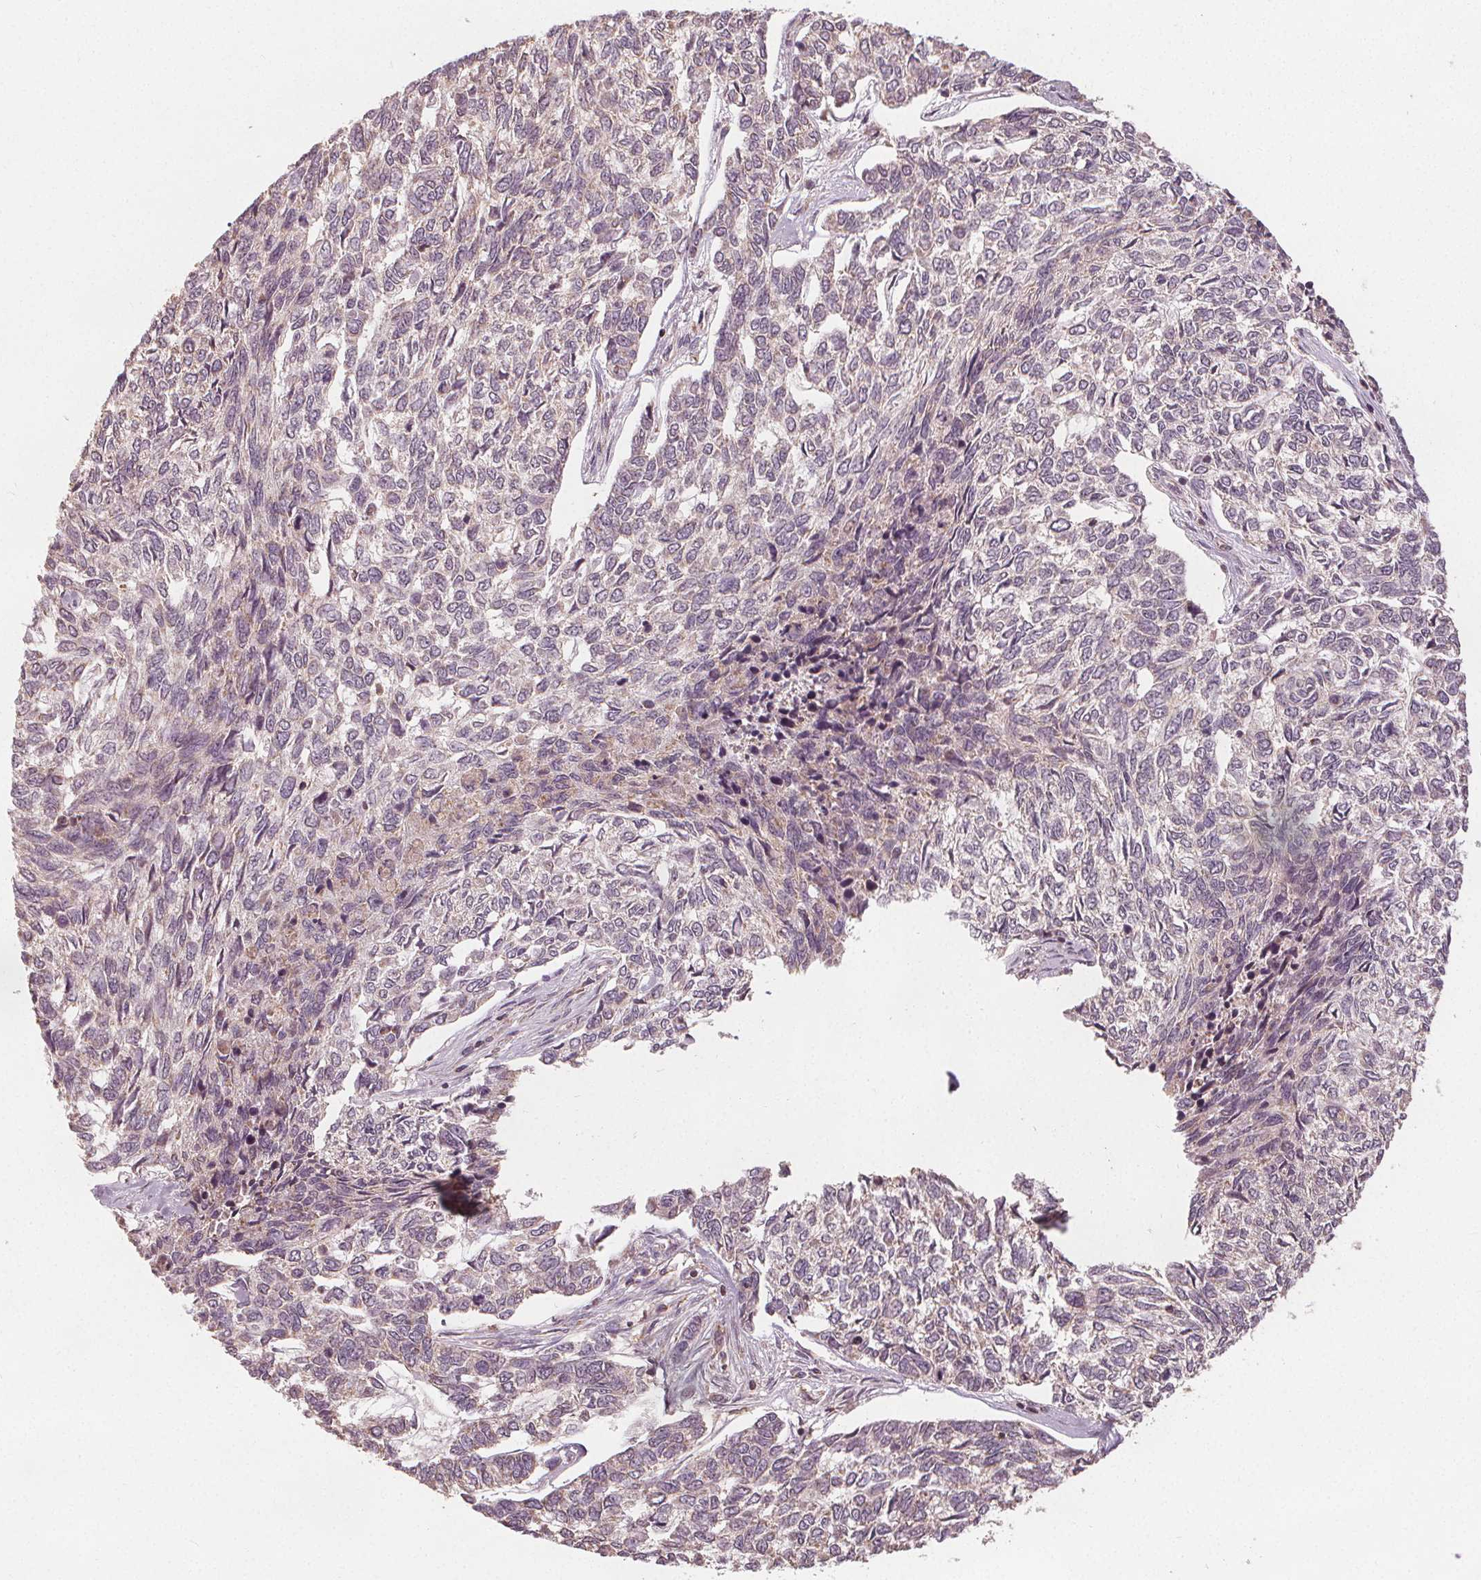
{"staining": {"intensity": "weak", "quantity": "<25%", "location": "cytoplasmic/membranous"}, "tissue": "skin cancer", "cell_type": "Tumor cells", "image_type": "cancer", "snomed": [{"axis": "morphology", "description": "Basal cell carcinoma"}, {"axis": "topography", "description": "Skin"}], "caption": "This is an IHC micrograph of human skin basal cell carcinoma. There is no expression in tumor cells.", "gene": "GNB2", "patient": {"sex": "female", "age": 65}}